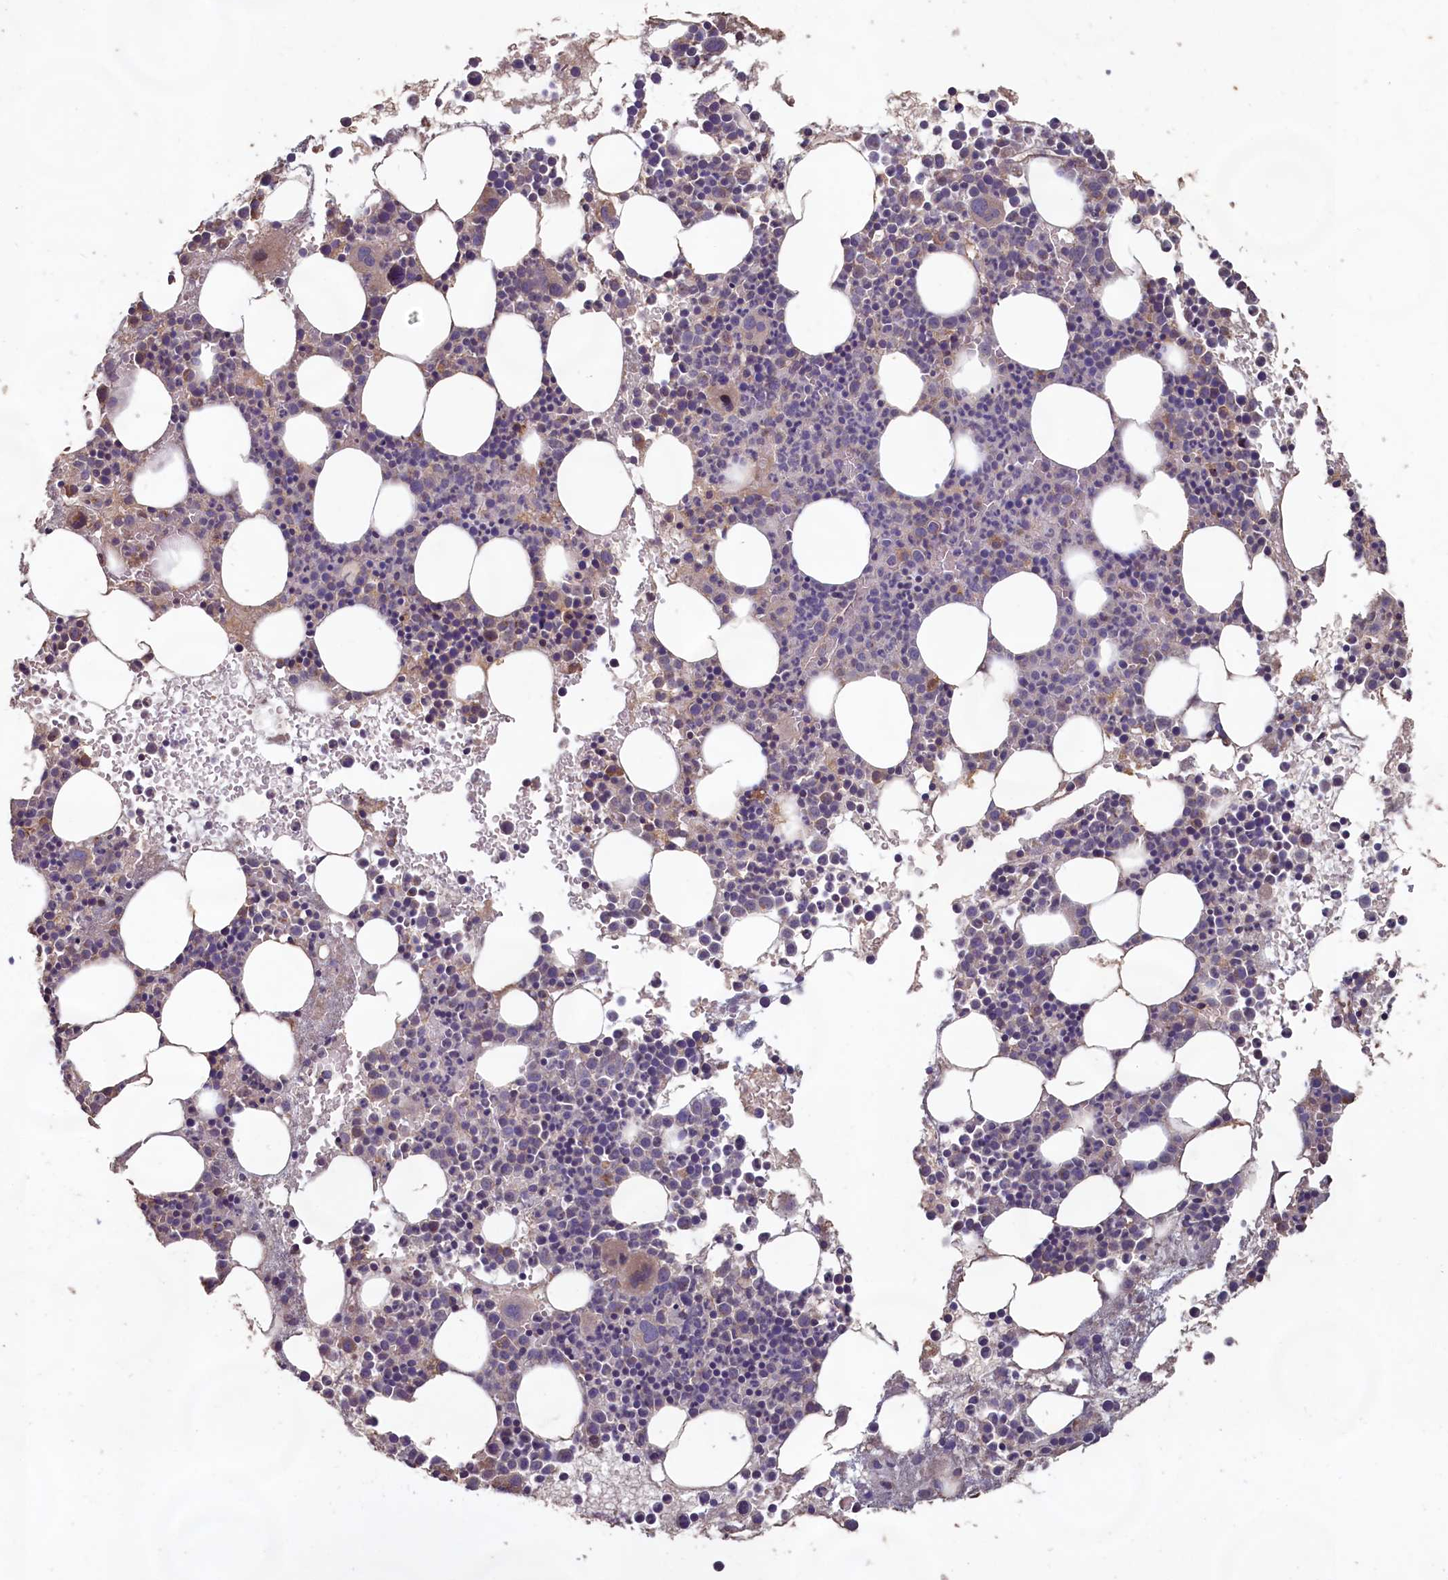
{"staining": {"intensity": "moderate", "quantity": "<25%", "location": "cytoplasmic/membranous"}, "tissue": "bone marrow", "cell_type": "Hematopoietic cells", "image_type": "normal", "snomed": [{"axis": "morphology", "description": "Normal tissue, NOS"}, {"axis": "topography", "description": "Bone marrow"}], "caption": "DAB immunohistochemical staining of unremarkable human bone marrow displays moderate cytoplasmic/membranous protein positivity in about <25% of hematopoietic cells.", "gene": "FUNDC1", "patient": {"sex": "female", "age": 76}}